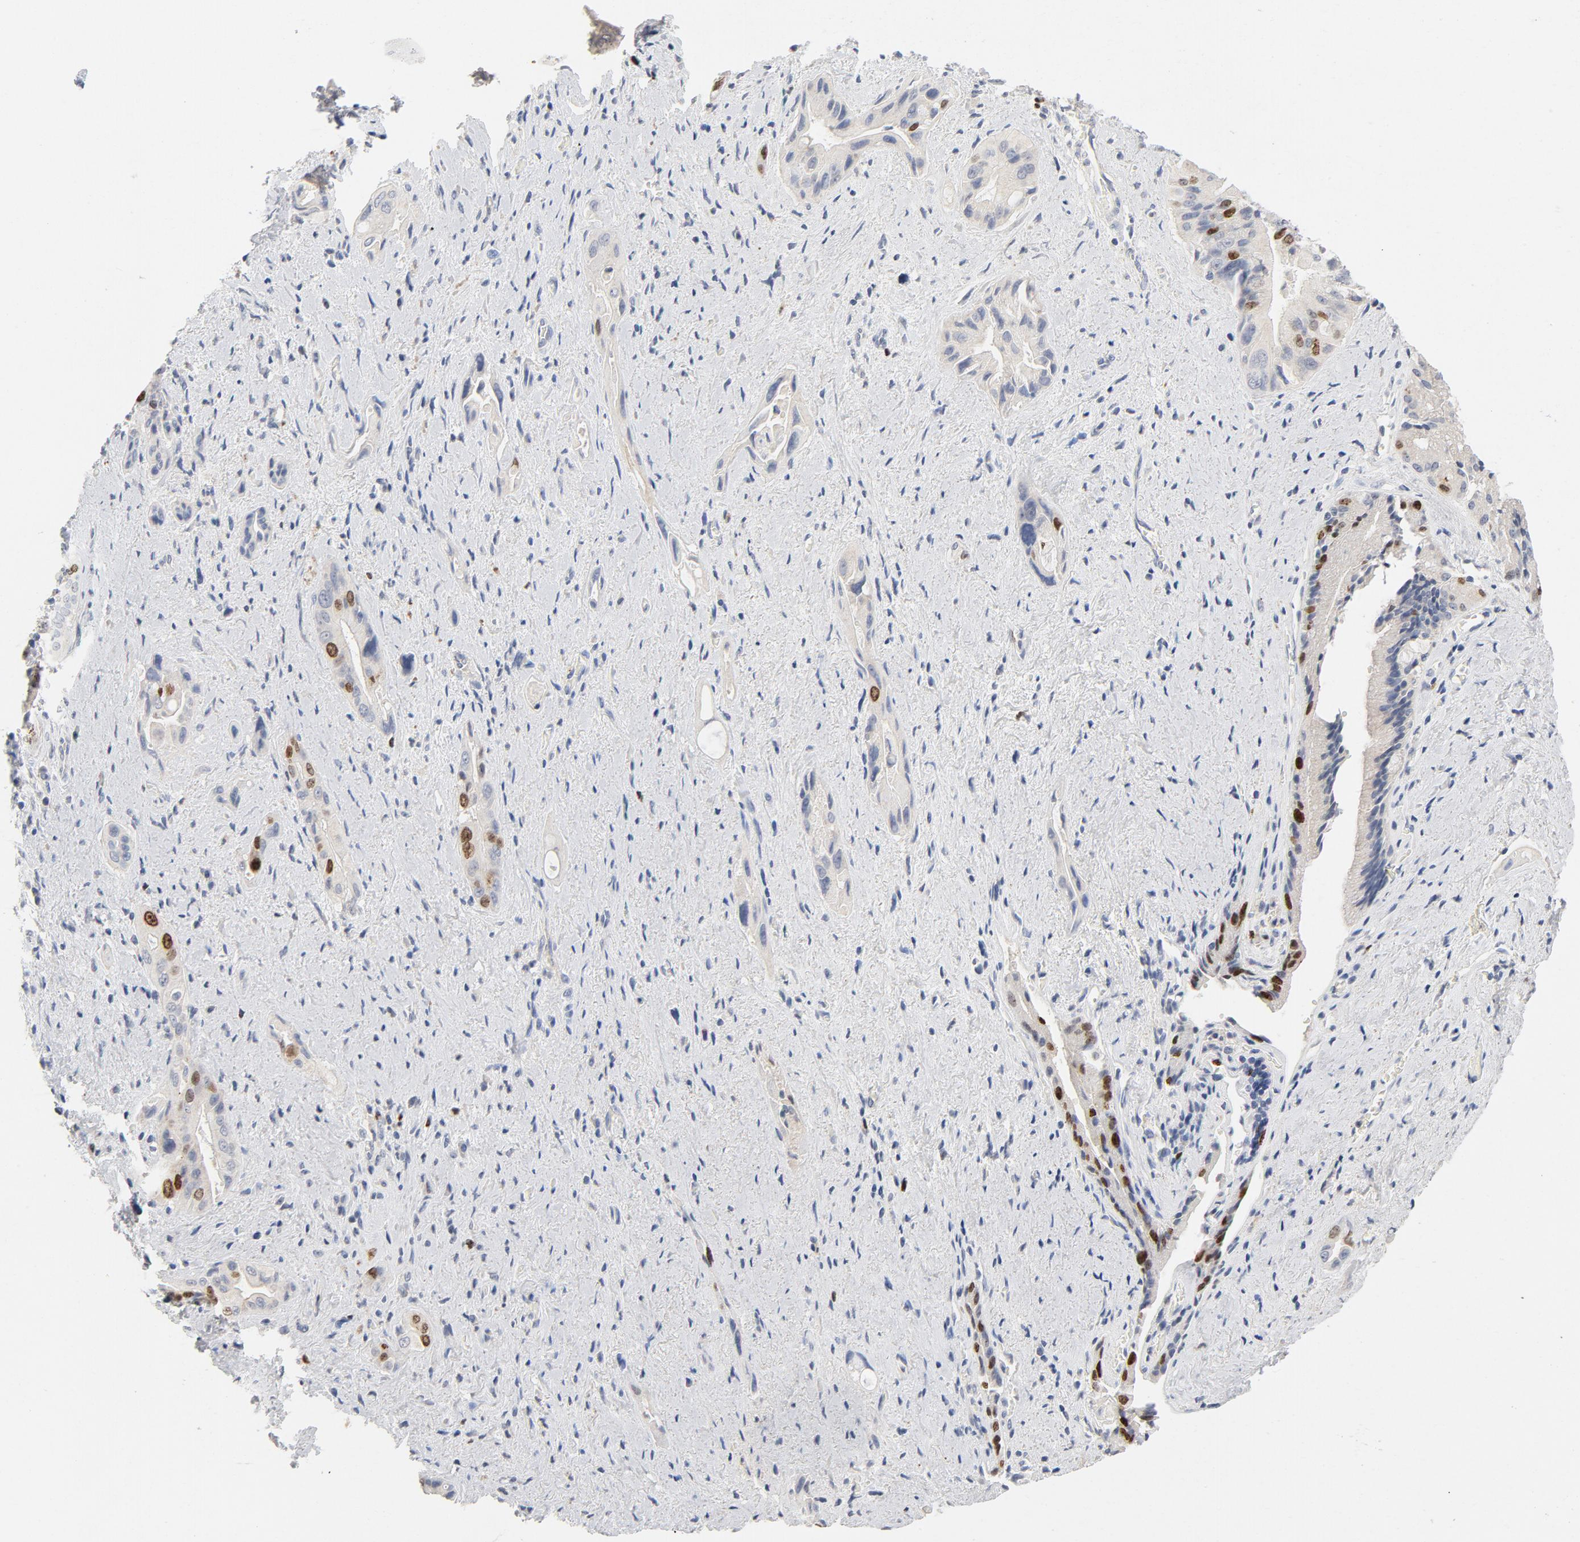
{"staining": {"intensity": "moderate", "quantity": "<25%", "location": "nuclear"}, "tissue": "pancreatic cancer", "cell_type": "Tumor cells", "image_type": "cancer", "snomed": [{"axis": "morphology", "description": "Adenocarcinoma, NOS"}, {"axis": "topography", "description": "Pancreas"}], "caption": "IHC (DAB) staining of human pancreatic adenocarcinoma shows moderate nuclear protein staining in approximately <25% of tumor cells.", "gene": "BIRC5", "patient": {"sex": "male", "age": 77}}